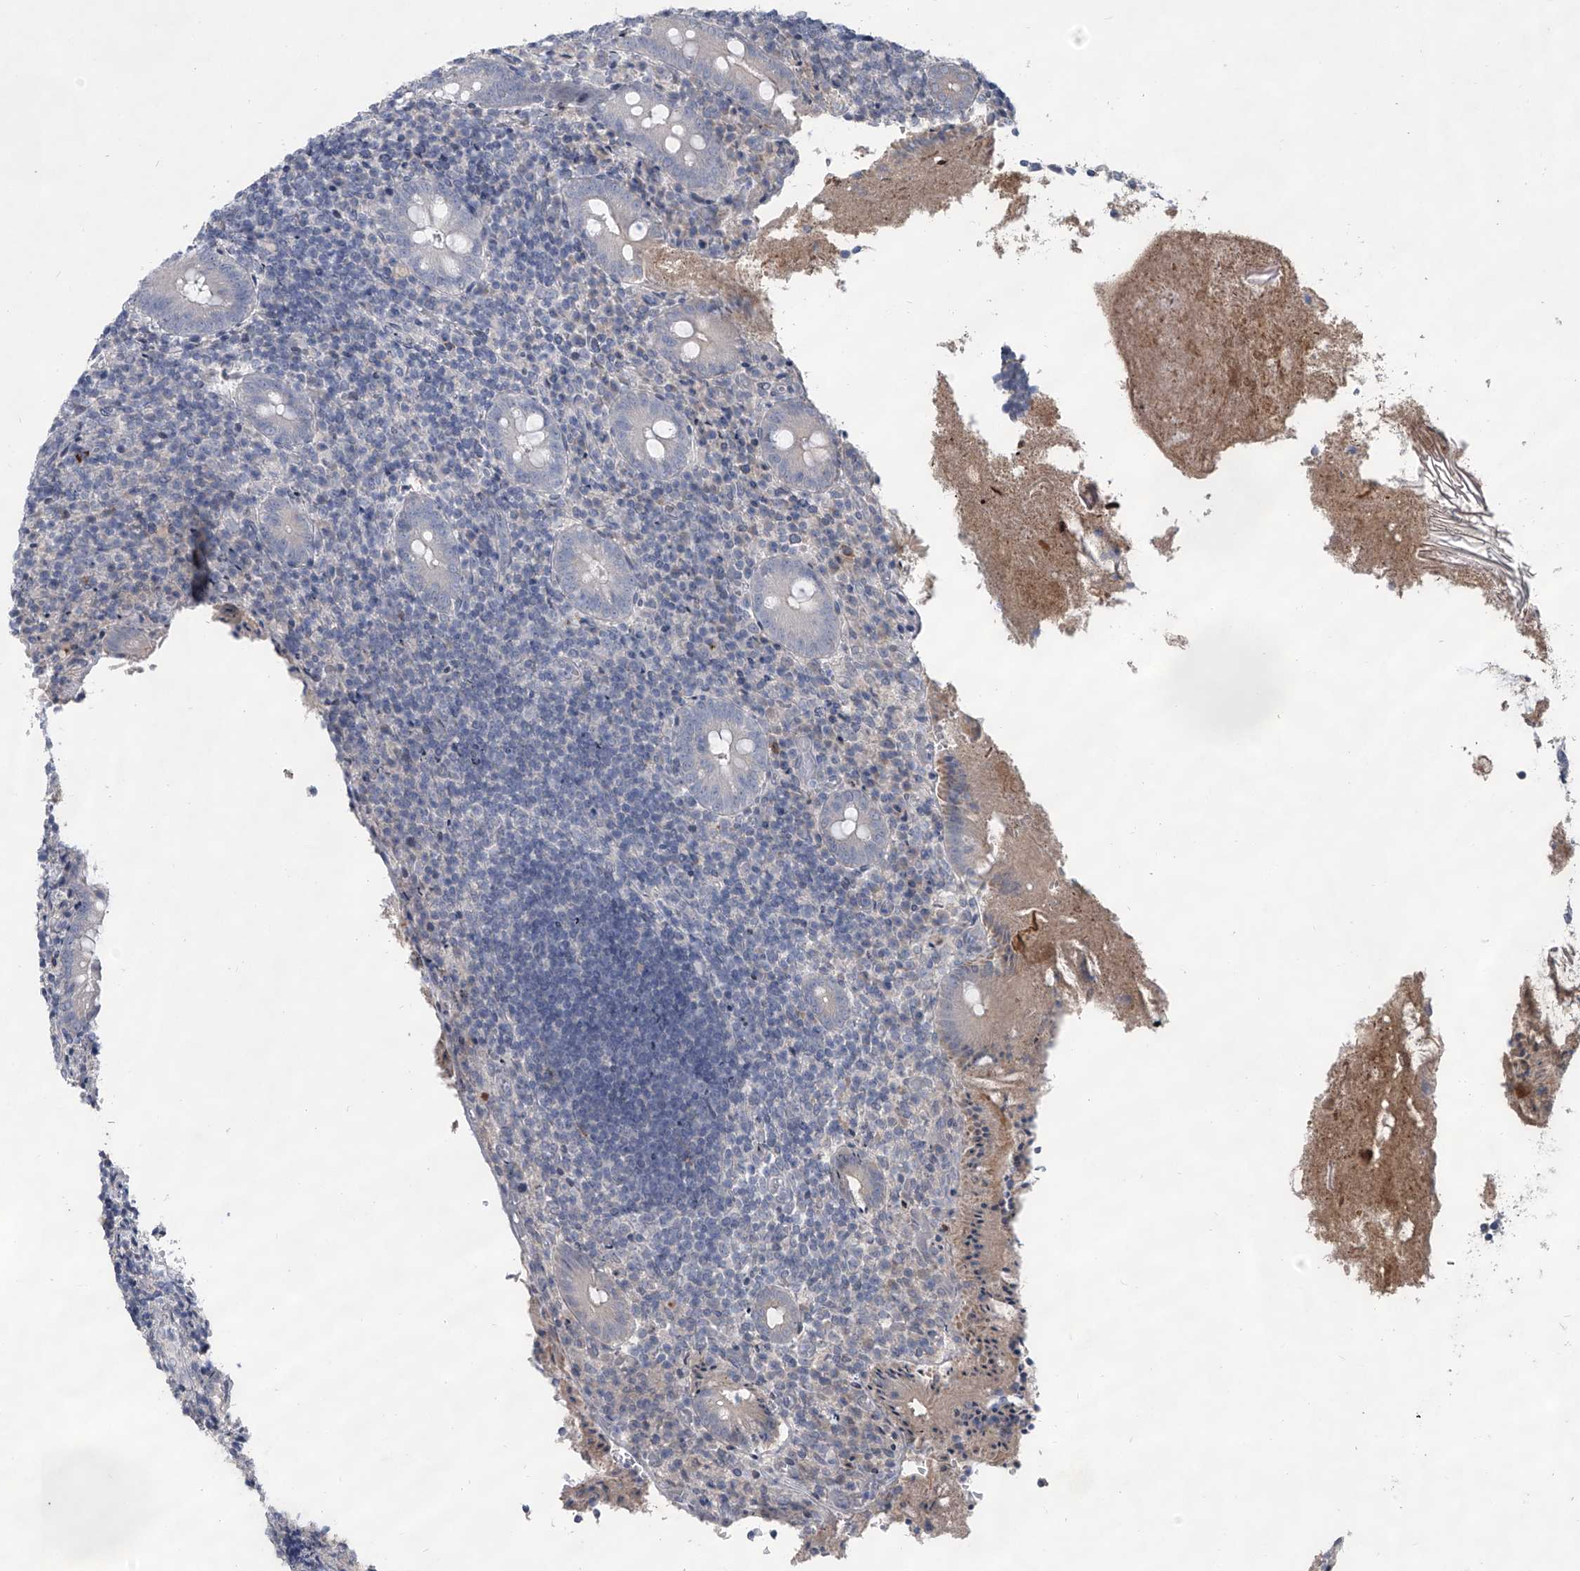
{"staining": {"intensity": "weak", "quantity": "<25%", "location": "cytoplasmic/membranous"}, "tissue": "appendix", "cell_type": "Glandular cells", "image_type": "normal", "snomed": [{"axis": "morphology", "description": "Normal tissue, NOS"}, {"axis": "topography", "description": "Appendix"}], "caption": "High power microscopy image of an immunohistochemistry (IHC) photomicrograph of normal appendix, revealing no significant expression in glandular cells. (DAB immunohistochemistry, high magnification).", "gene": "HEATR6", "patient": {"sex": "female", "age": 17}}